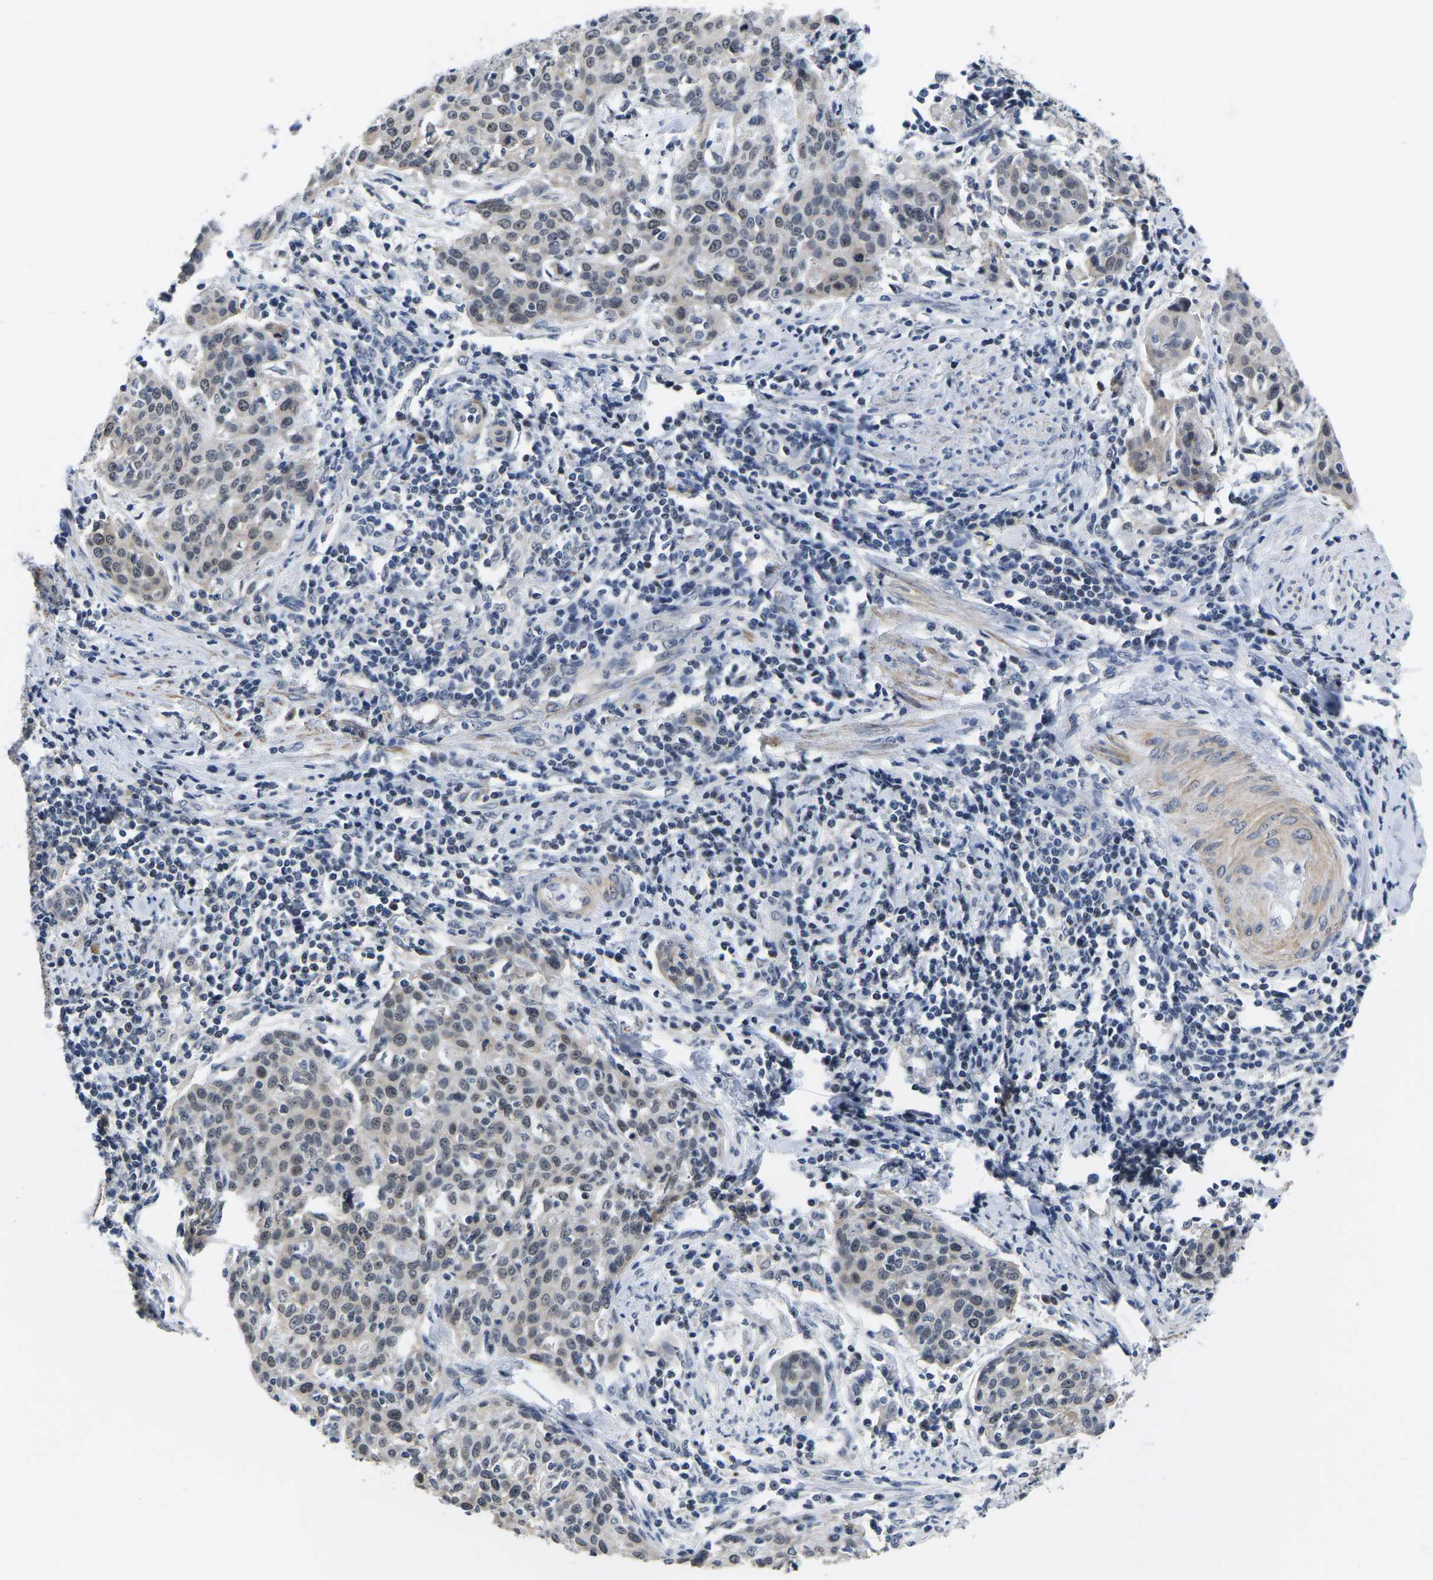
{"staining": {"intensity": "weak", "quantity": "<25%", "location": "cytoplasmic/membranous,nuclear"}, "tissue": "cervical cancer", "cell_type": "Tumor cells", "image_type": "cancer", "snomed": [{"axis": "morphology", "description": "Squamous cell carcinoma, NOS"}, {"axis": "topography", "description": "Cervix"}], "caption": "The micrograph demonstrates no staining of tumor cells in squamous cell carcinoma (cervical).", "gene": "ST6GAL2", "patient": {"sex": "female", "age": 38}}